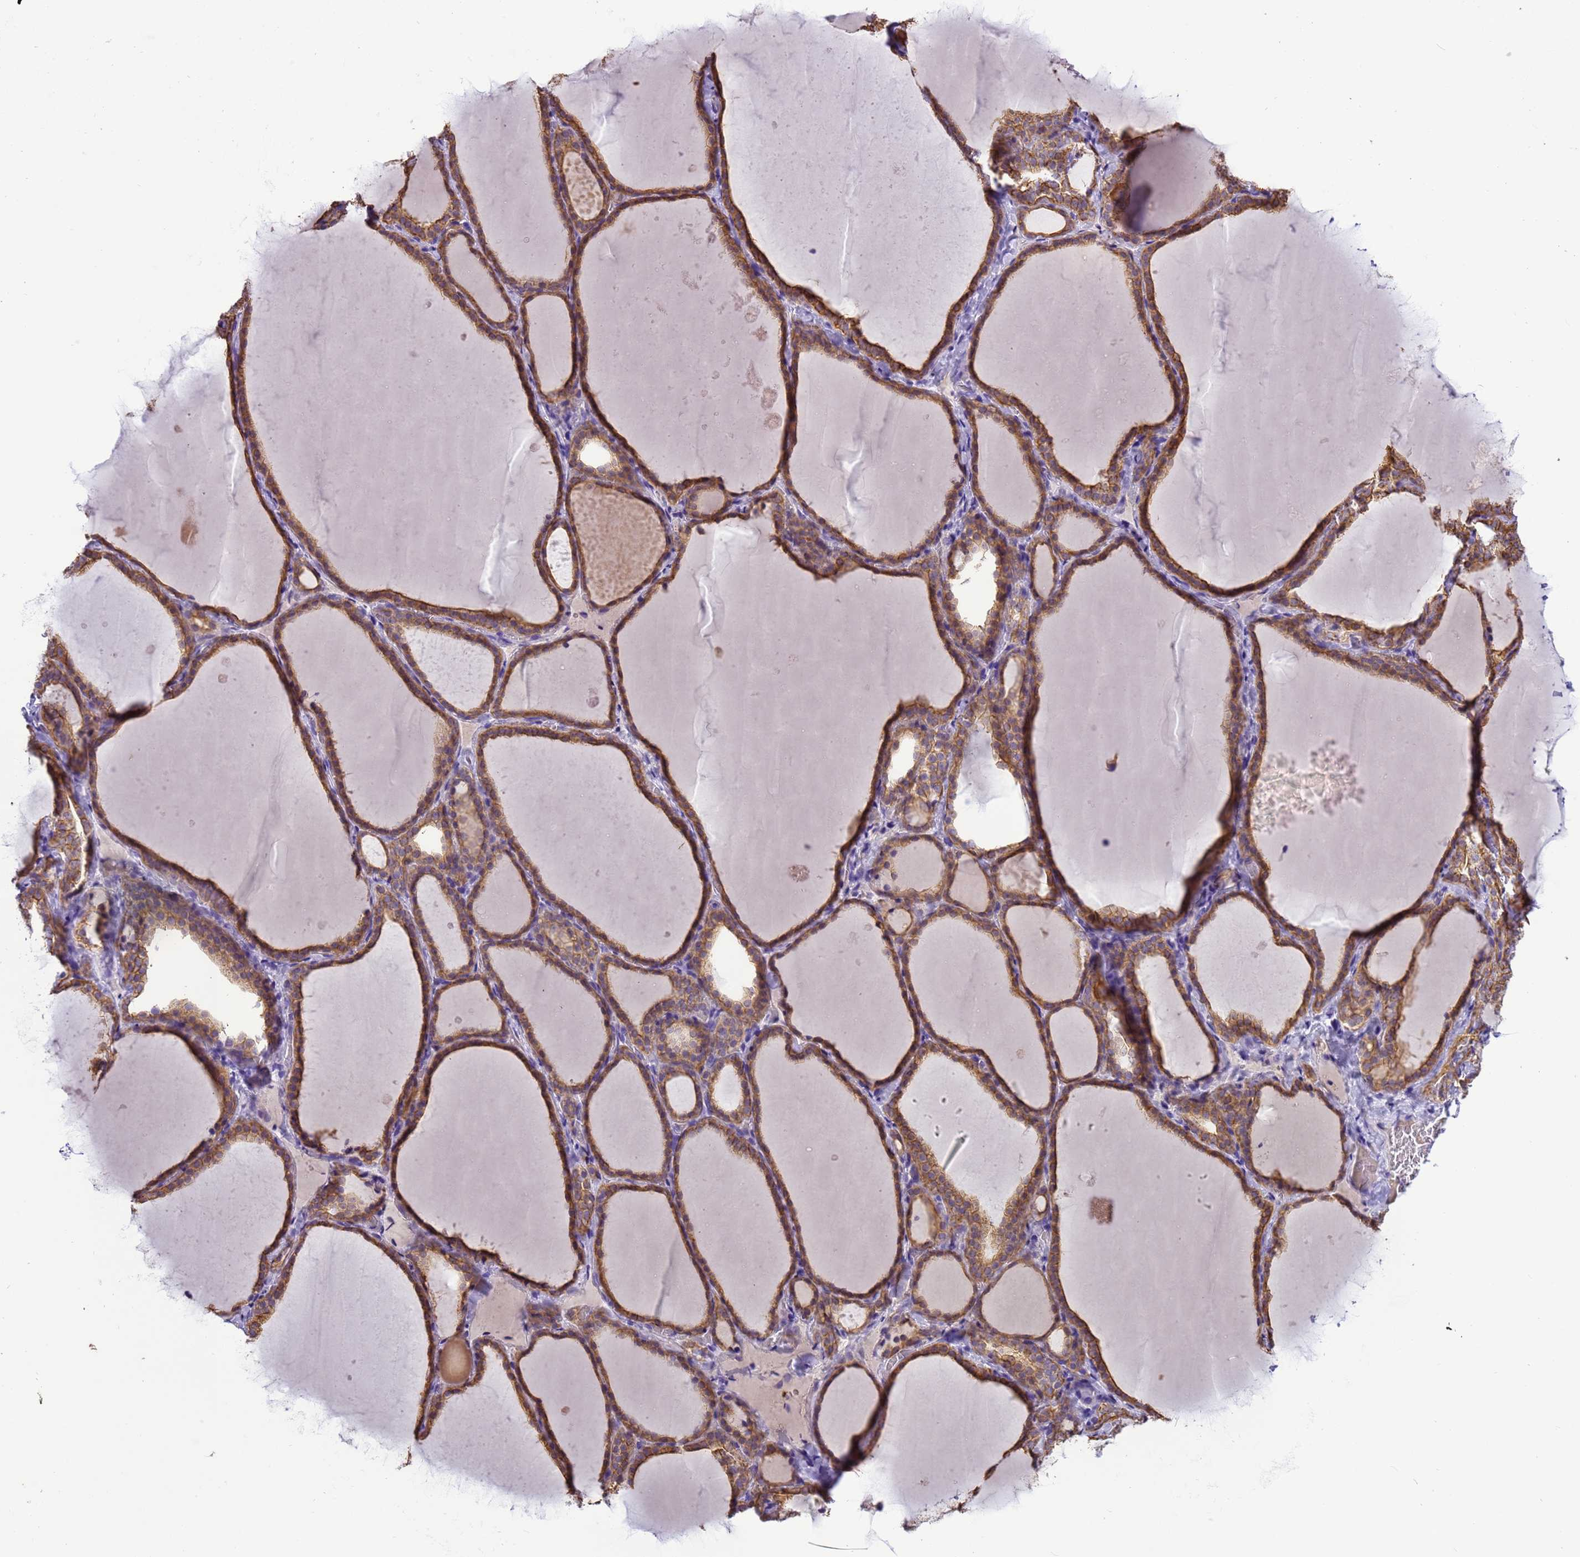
{"staining": {"intensity": "moderate", "quantity": ">75%", "location": "cytoplasmic/membranous"}, "tissue": "thyroid gland", "cell_type": "Glandular cells", "image_type": "normal", "snomed": [{"axis": "morphology", "description": "Normal tissue, NOS"}, {"axis": "topography", "description": "Thyroid gland"}], "caption": "A medium amount of moderate cytoplasmic/membranous positivity is appreciated in approximately >75% of glandular cells in unremarkable thyroid gland. The protein of interest is shown in brown color, while the nuclei are stained blue.", "gene": "PIEZO2", "patient": {"sex": "female", "age": 22}}